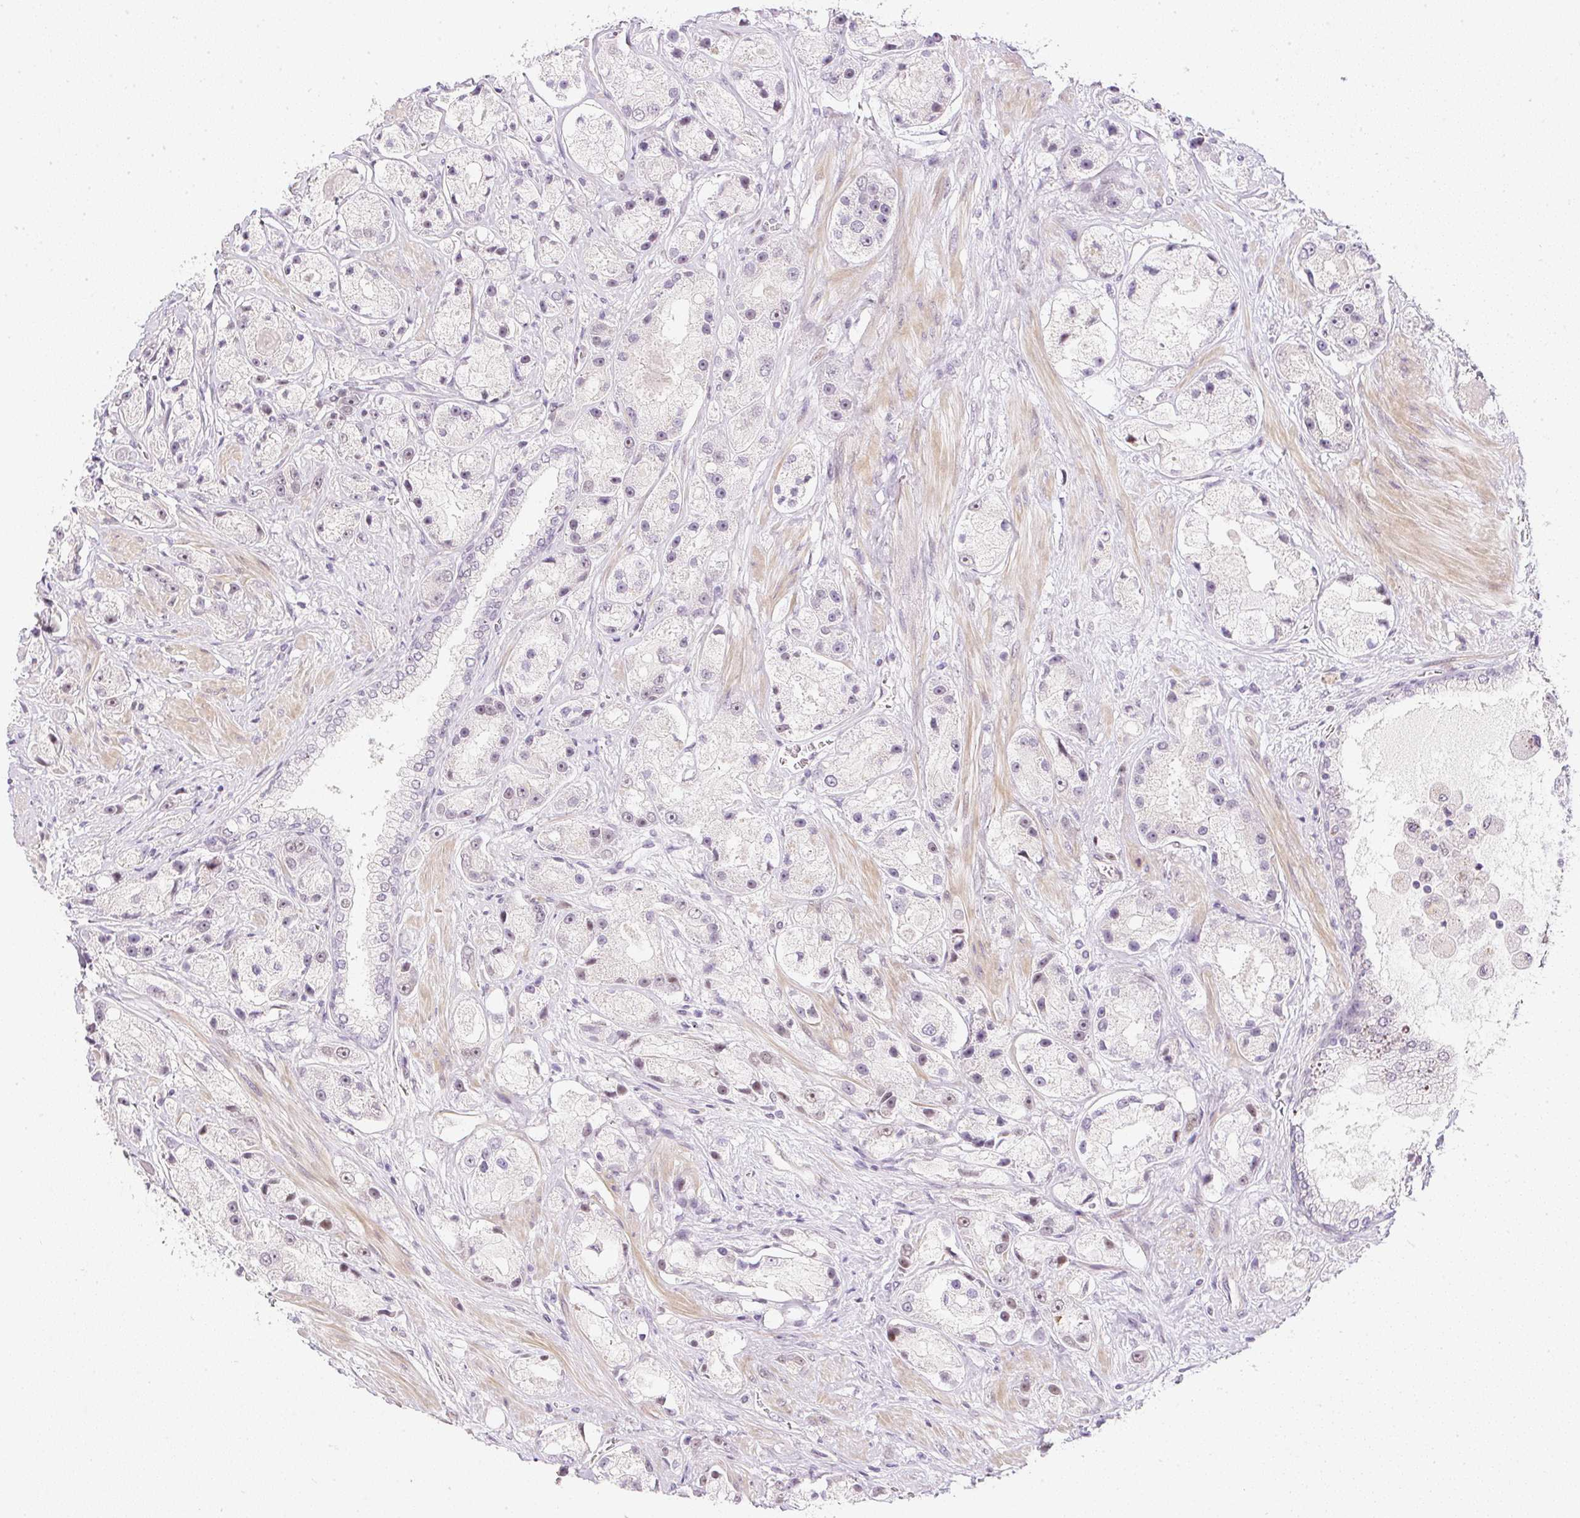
{"staining": {"intensity": "moderate", "quantity": "<25%", "location": "nuclear"}, "tissue": "prostate cancer", "cell_type": "Tumor cells", "image_type": "cancer", "snomed": [{"axis": "morphology", "description": "Adenocarcinoma, High grade"}, {"axis": "topography", "description": "Prostate"}], "caption": "A high-resolution photomicrograph shows IHC staining of adenocarcinoma (high-grade) (prostate), which exhibits moderate nuclear expression in about <25% of tumor cells.", "gene": "DPPA4", "patient": {"sex": "male", "age": 67}}